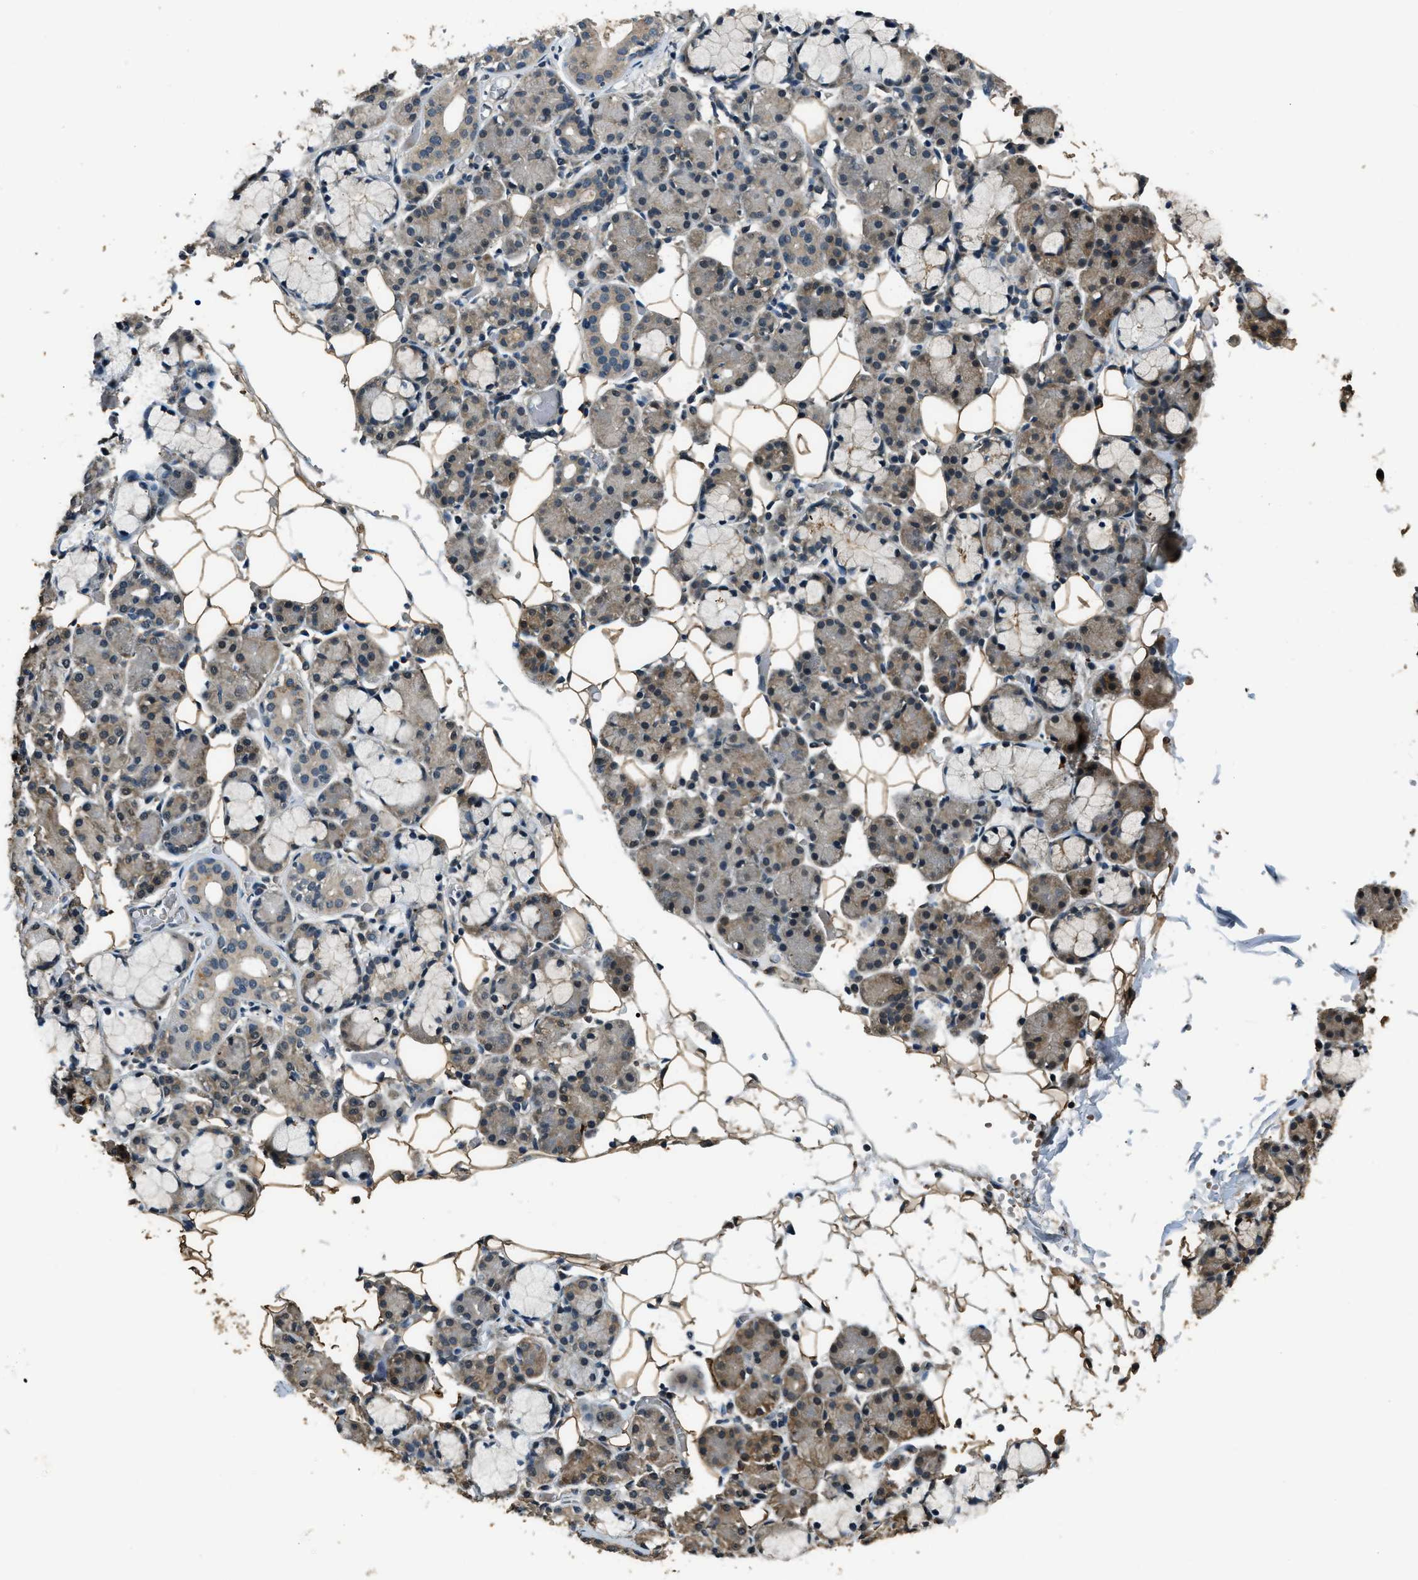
{"staining": {"intensity": "moderate", "quantity": ">75%", "location": "cytoplasmic/membranous,nuclear"}, "tissue": "salivary gland", "cell_type": "Glandular cells", "image_type": "normal", "snomed": [{"axis": "morphology", "description": "Normal tissue, NOS"}, {"axis": "topography", "description": "Salivary gland"}], "caption": "Glandular cells display medium levels of moderate cytoplasmic/membranous,nuclear staining in approximately >75% of cells in unremarkable salivary gland. The protein of interest is shown in brown color, while the nuclei are stained blue.", "gene": "NUDCD3", "patient": {"sex": "male", "age": 63}}